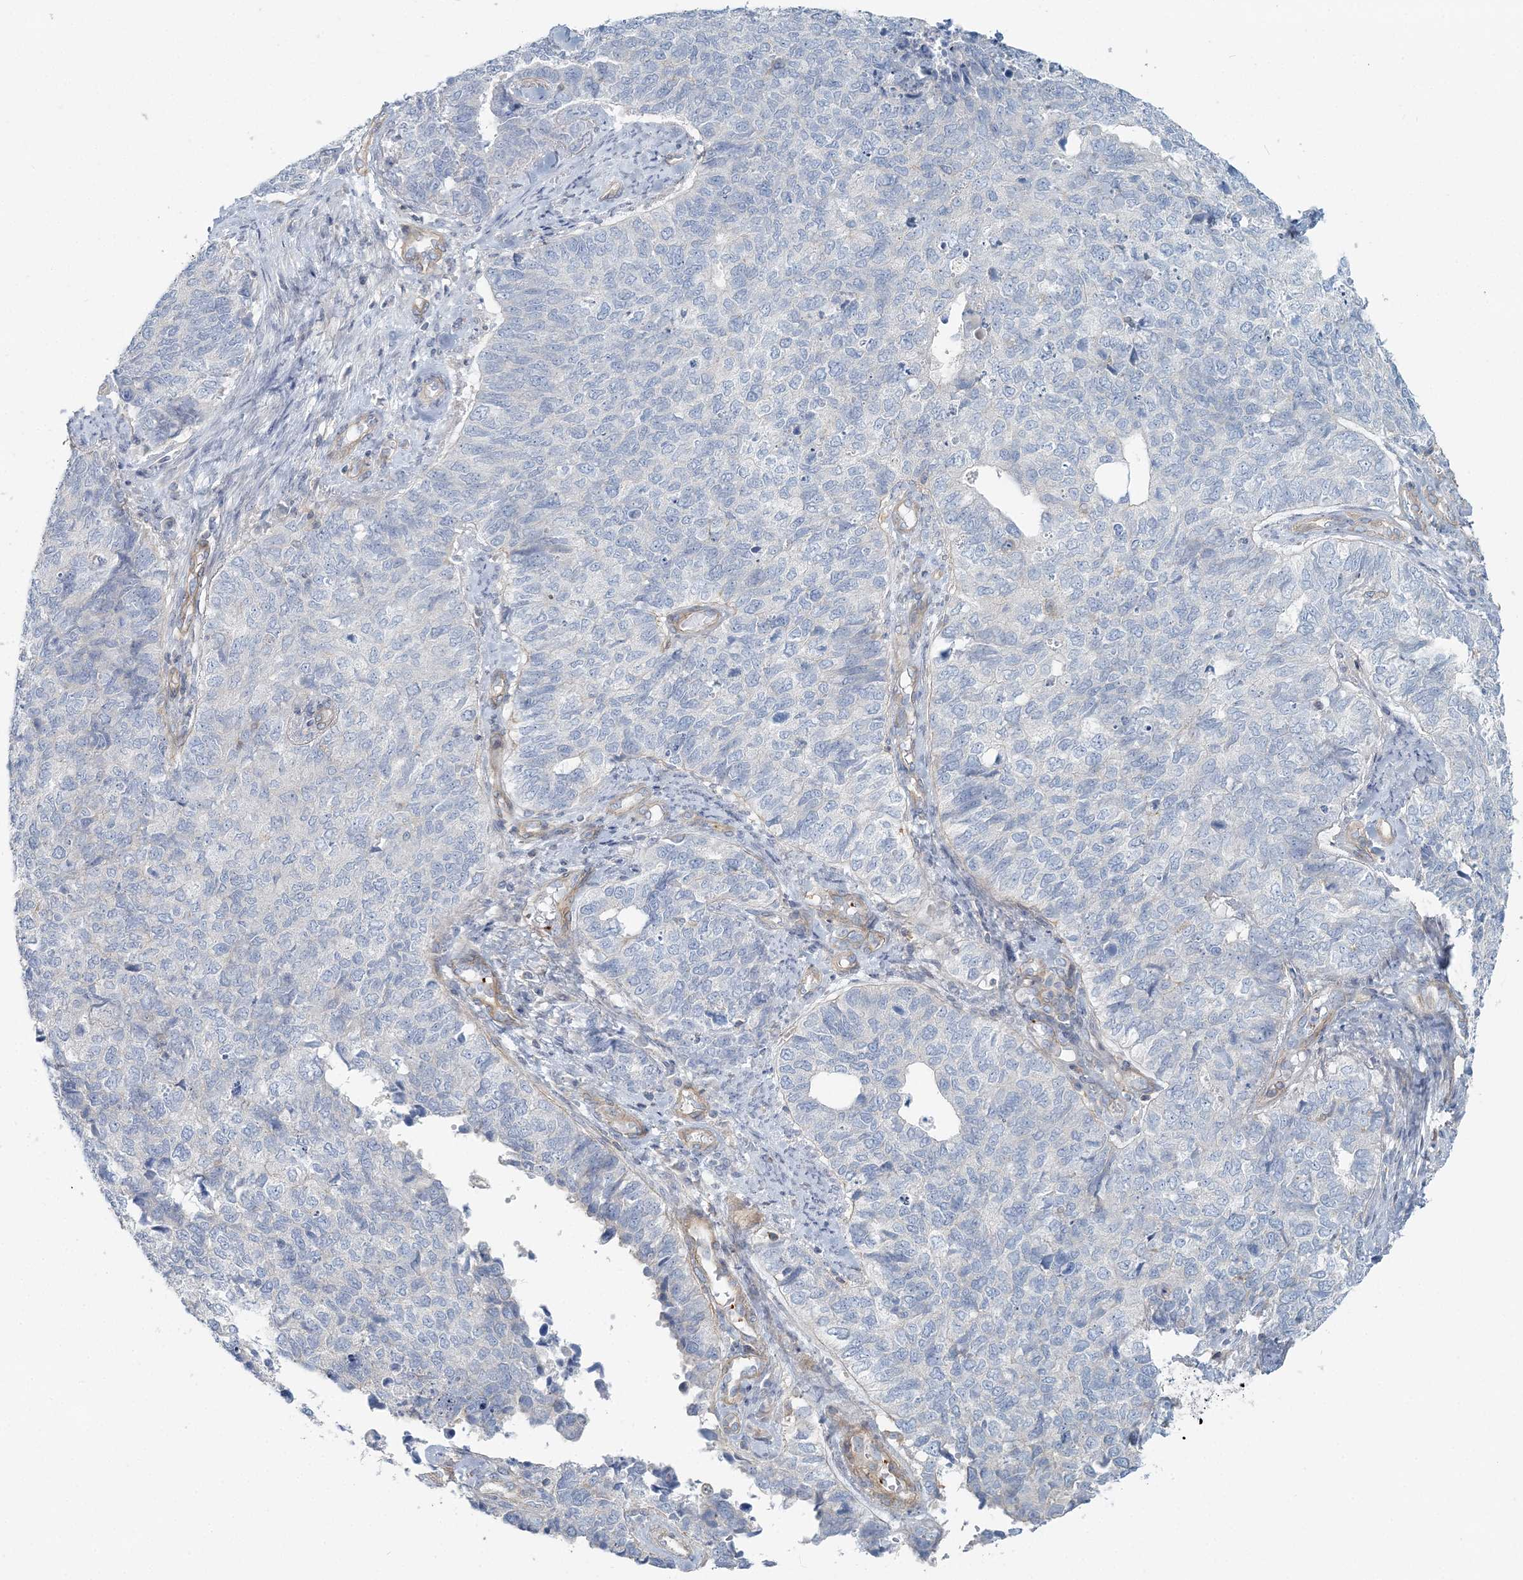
{"staining": {"intensity": "negative", "quantity": "none", "location": "none"}, "tissue": "cervical cancer", "cell_type": "Tumor cells", "image_type": "cancer", "snomed": [{"axis": "morphology", "description": "Squamous cell carcinoma, NOS"}, {"axis": "topography", "description": "Cervix"}], "caption": "Immunohistochemical staining of cervical squamous cell carcinoma displays no significant positivity in tumor cells.", "gene": "CUEDC2", "patient": {"sex": "female", "age": 63}}